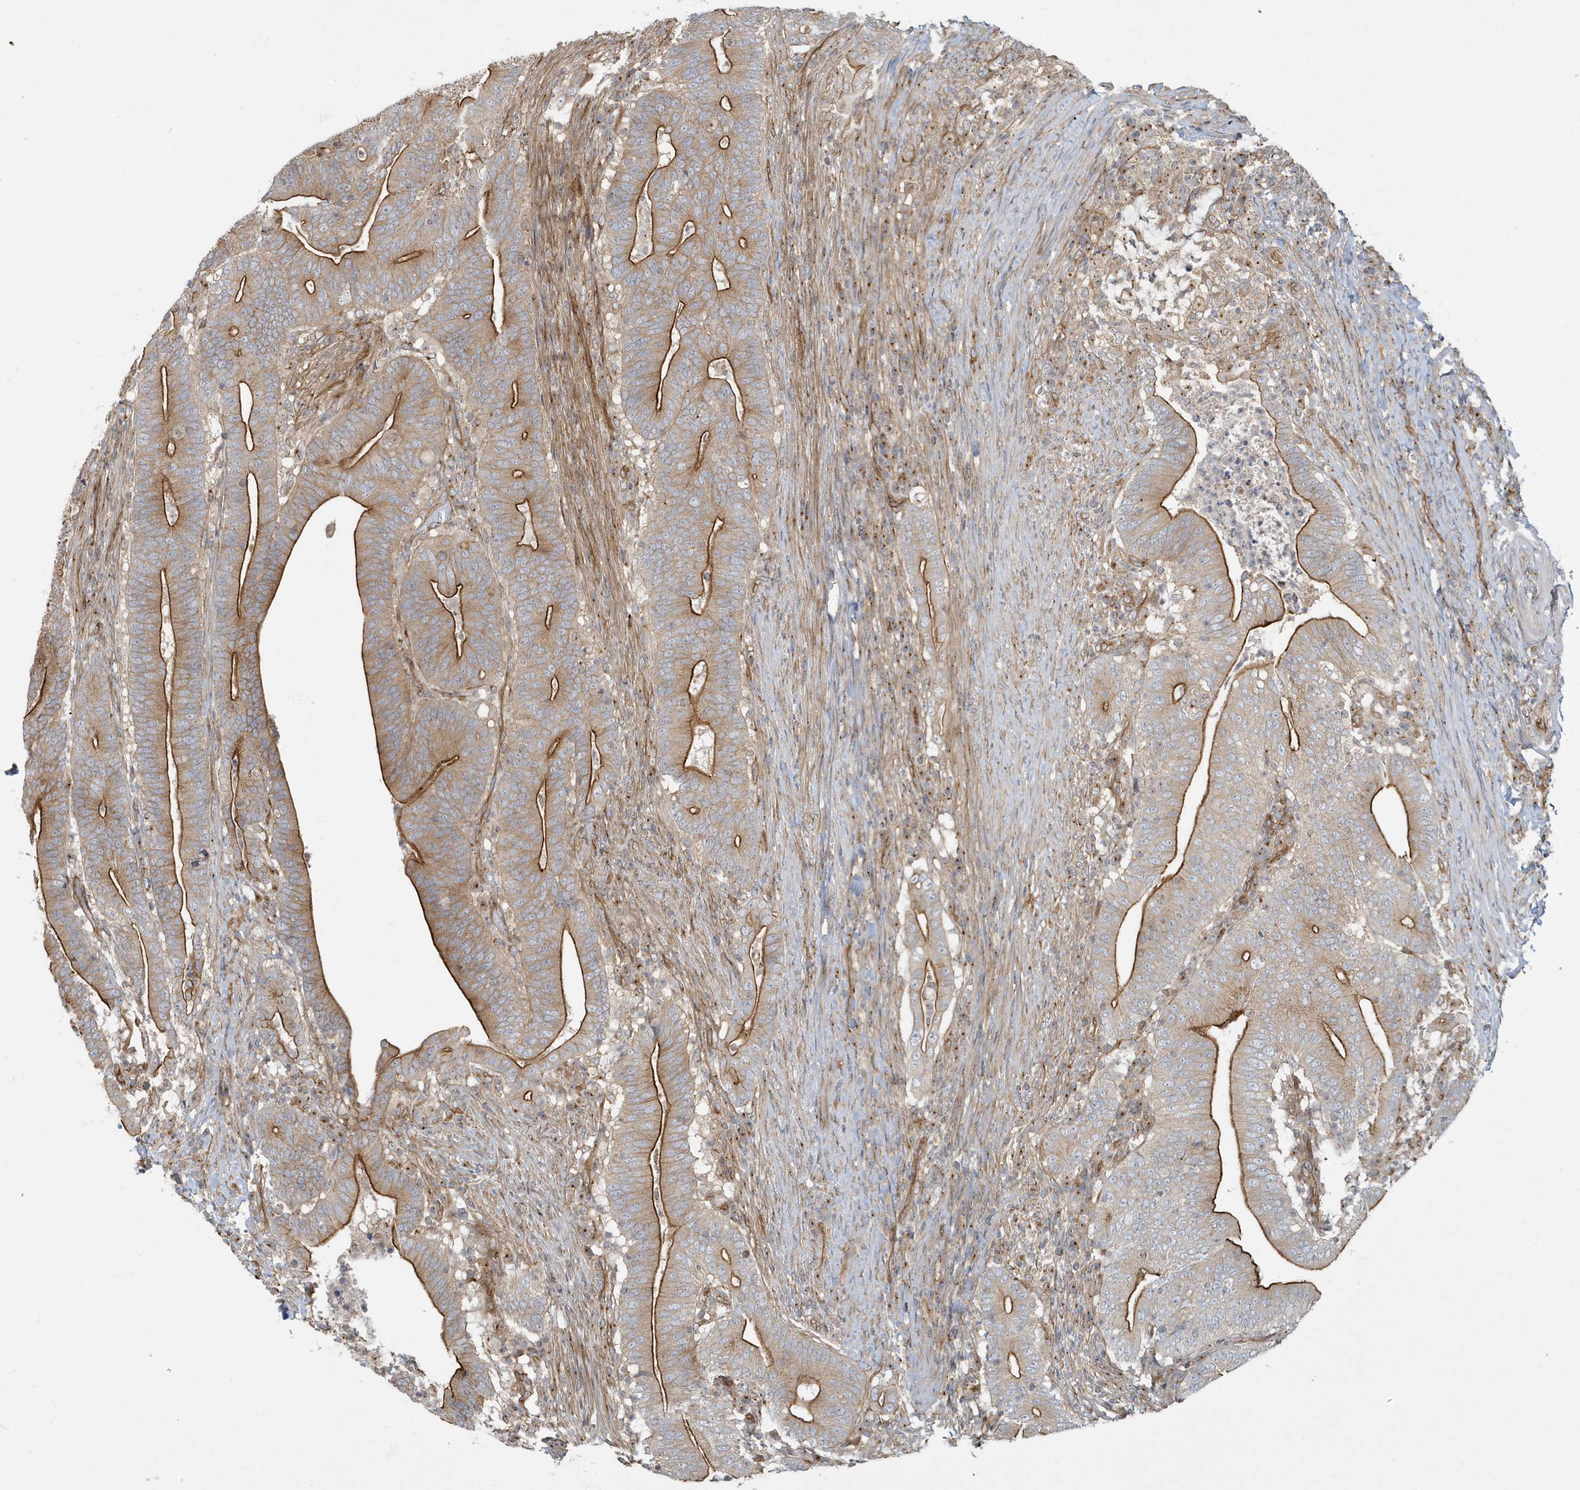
{"staining": {"intensity": "strong", "quantity": ">75%", "location": "cytoplasmic/membranous"}, "tissue": "colorectal cancer", "cell_type": "Tumor cells", "image_type": "cancer", "snomed": [{"axis": "morphology", "description": "Adenocarcinoma, NOS"}, {"axis": "topography", "description": "Colon"}], "caption": "Human colorectal cancer (adenocarcinoma) stained with a protein marker shows strong staining in tumor cells.", "gene": "ATP23", "patient": {"sex": "female", "age": 66}}